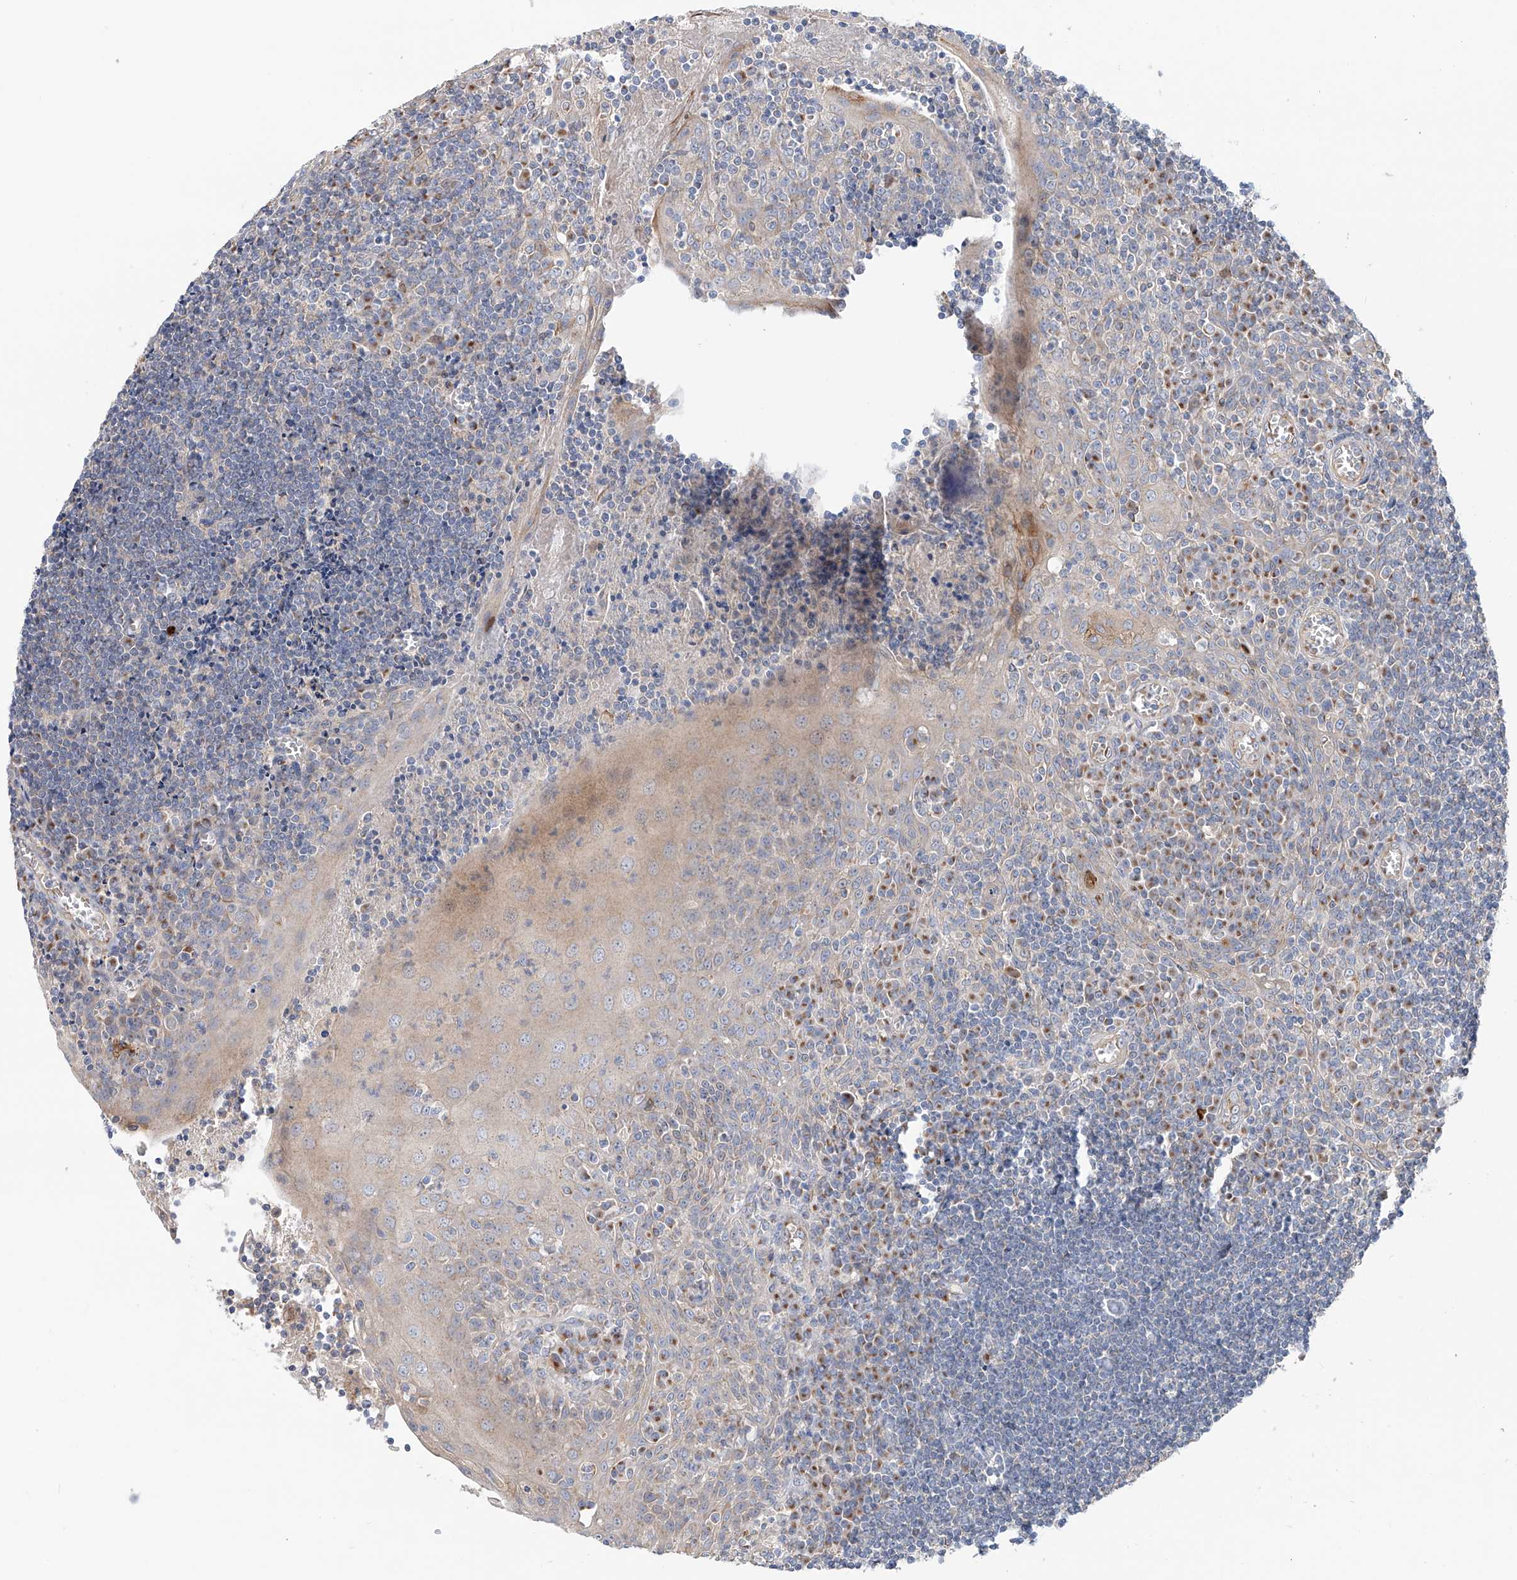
{"staining": {"intensity": "negative", "quantity": "none", "location": "none"}, "tissue": "tonsil", "cell_type": "Germinal center cells", "image_type": "normal", "snomed": [{"axis": "morphology", "description": "Normal tissue, NOS"}, {"axis": "topography", "description": "Tonsil"}], "caption": "Tonsil was stained to show a protein in brown. There is no significant expression in germinal center cells. (DAB (3,3'-diaminobenzidine) immunohistochemistry, high magnification).", "gene": "SLC22A7", "patient": {"sex": "male", "age": 27}}